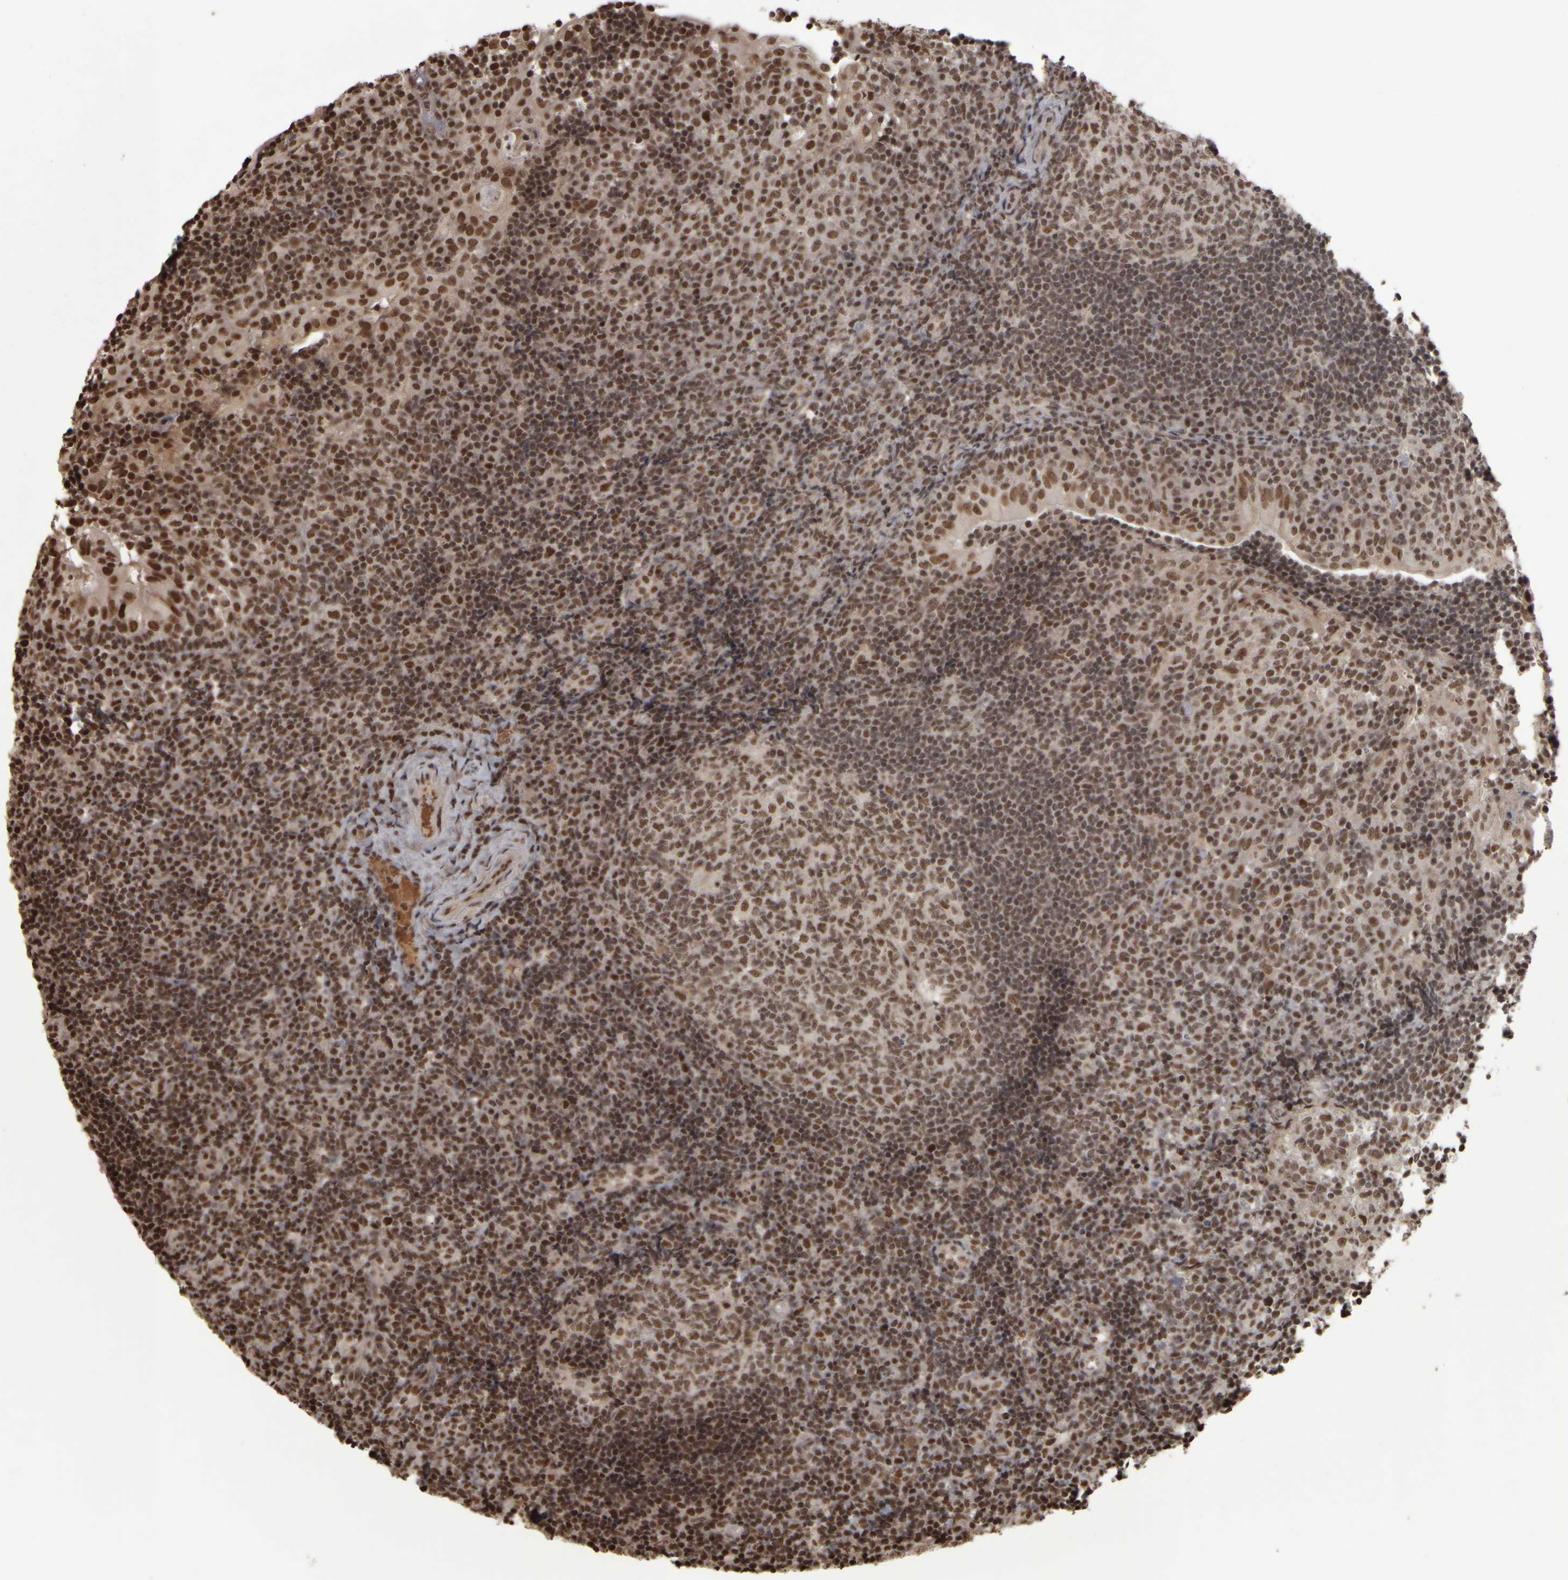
{"staining": {"intensity": "moderate", "quantity": ">75%", "location": "nuclear"}, "tissue": "tonsil", "cell_type": "Germinal center cells", "image_type": "normal", "snomed": [{"axis": "morphology", "description": "Normal tissue, NOS"}, {"axis": "topography", "description": "Tonsil"}], "caption": "Brown immunohistochemical staining in normal human tonsil displays moderate nuclear positivity in about >75% of germinal center cells. The staining was performed using DAB, with brown indicating positive protein expression. Nuclei are stained blue with hematoxylin.", "gene": "ZFHX4", "patient": {"sex": "female", "age": 40}}